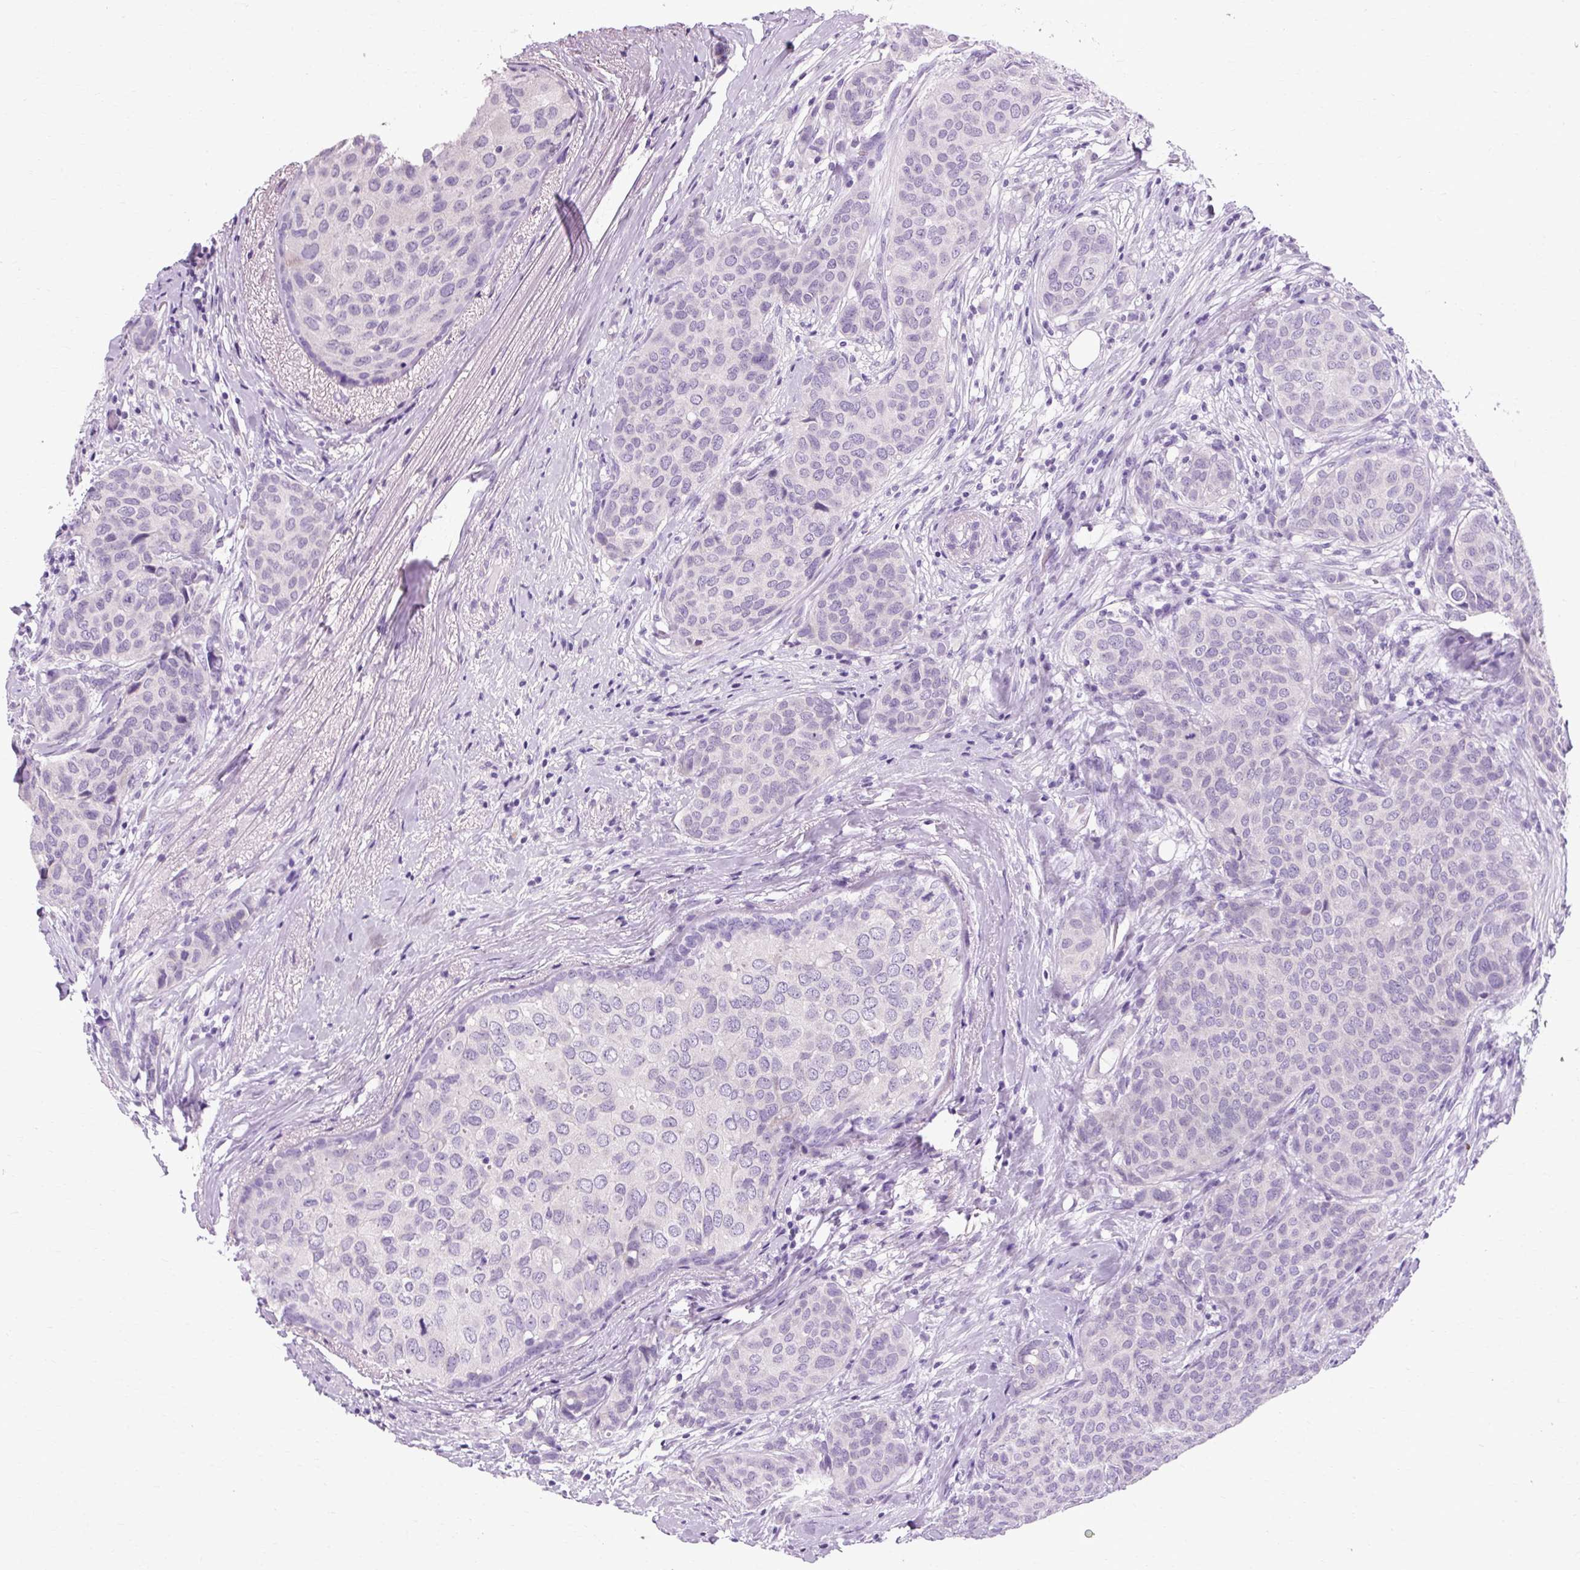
{"staining": {"intensity": "negative", "quantity": "none", "location": "none"}, "tissue": "breast cancer", "cell_type": "Tumor cells", "image_type": "cancer", "snomed": [{"axis": "morphology", "description": "Duct carcinoma"}, {"axis": "topography", "description": "Breast"}], "caption": "Immunohistochemistry micrograph of breast cancer (infiltrating ductal carcinoma) stained for a protein (brown), which shows no expression in tumor cells.", "gene": "B3GNT4", "patient": {"sex": "female", "age": 47}}